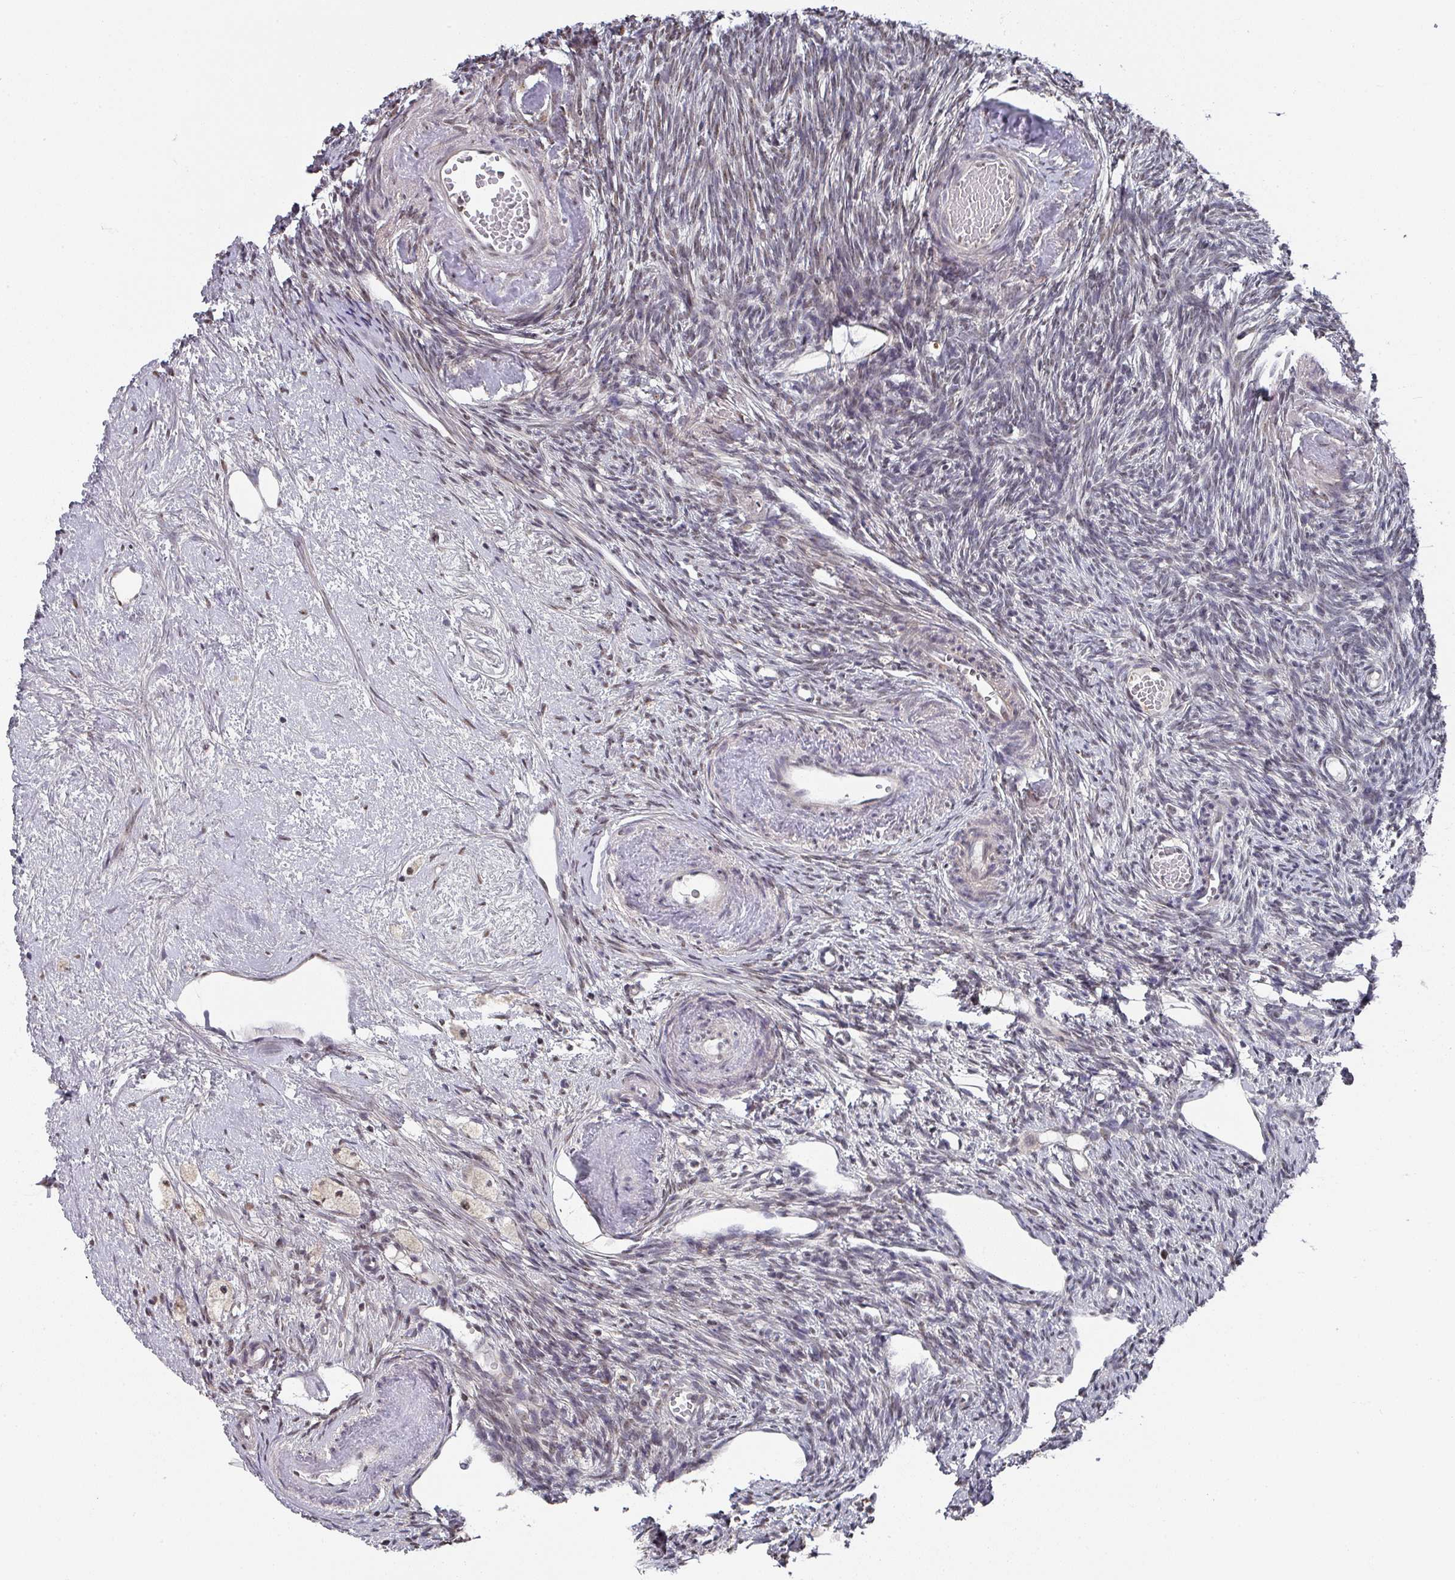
{"staining": {"intensity": "moderate", "quantity": ">75%", "location": "cytoplasmic/membranous,nuclear"}, "tissue": "ovary", "cell_type": "Follicle cells", "image_type": "normal", "snomed": [{"axis": "morphology", "description": "Normal tissue, NOS"}, {"axis": "topography", "description": "Ovary"}], "caption": "Protein staining of unremarkable ovary reveals moderate cytoplasmic/membranous,nuclear staining in about >75% of follicle cells.", "gene": "ZNF654", "patient": {"sex": "female", "age": 51}}